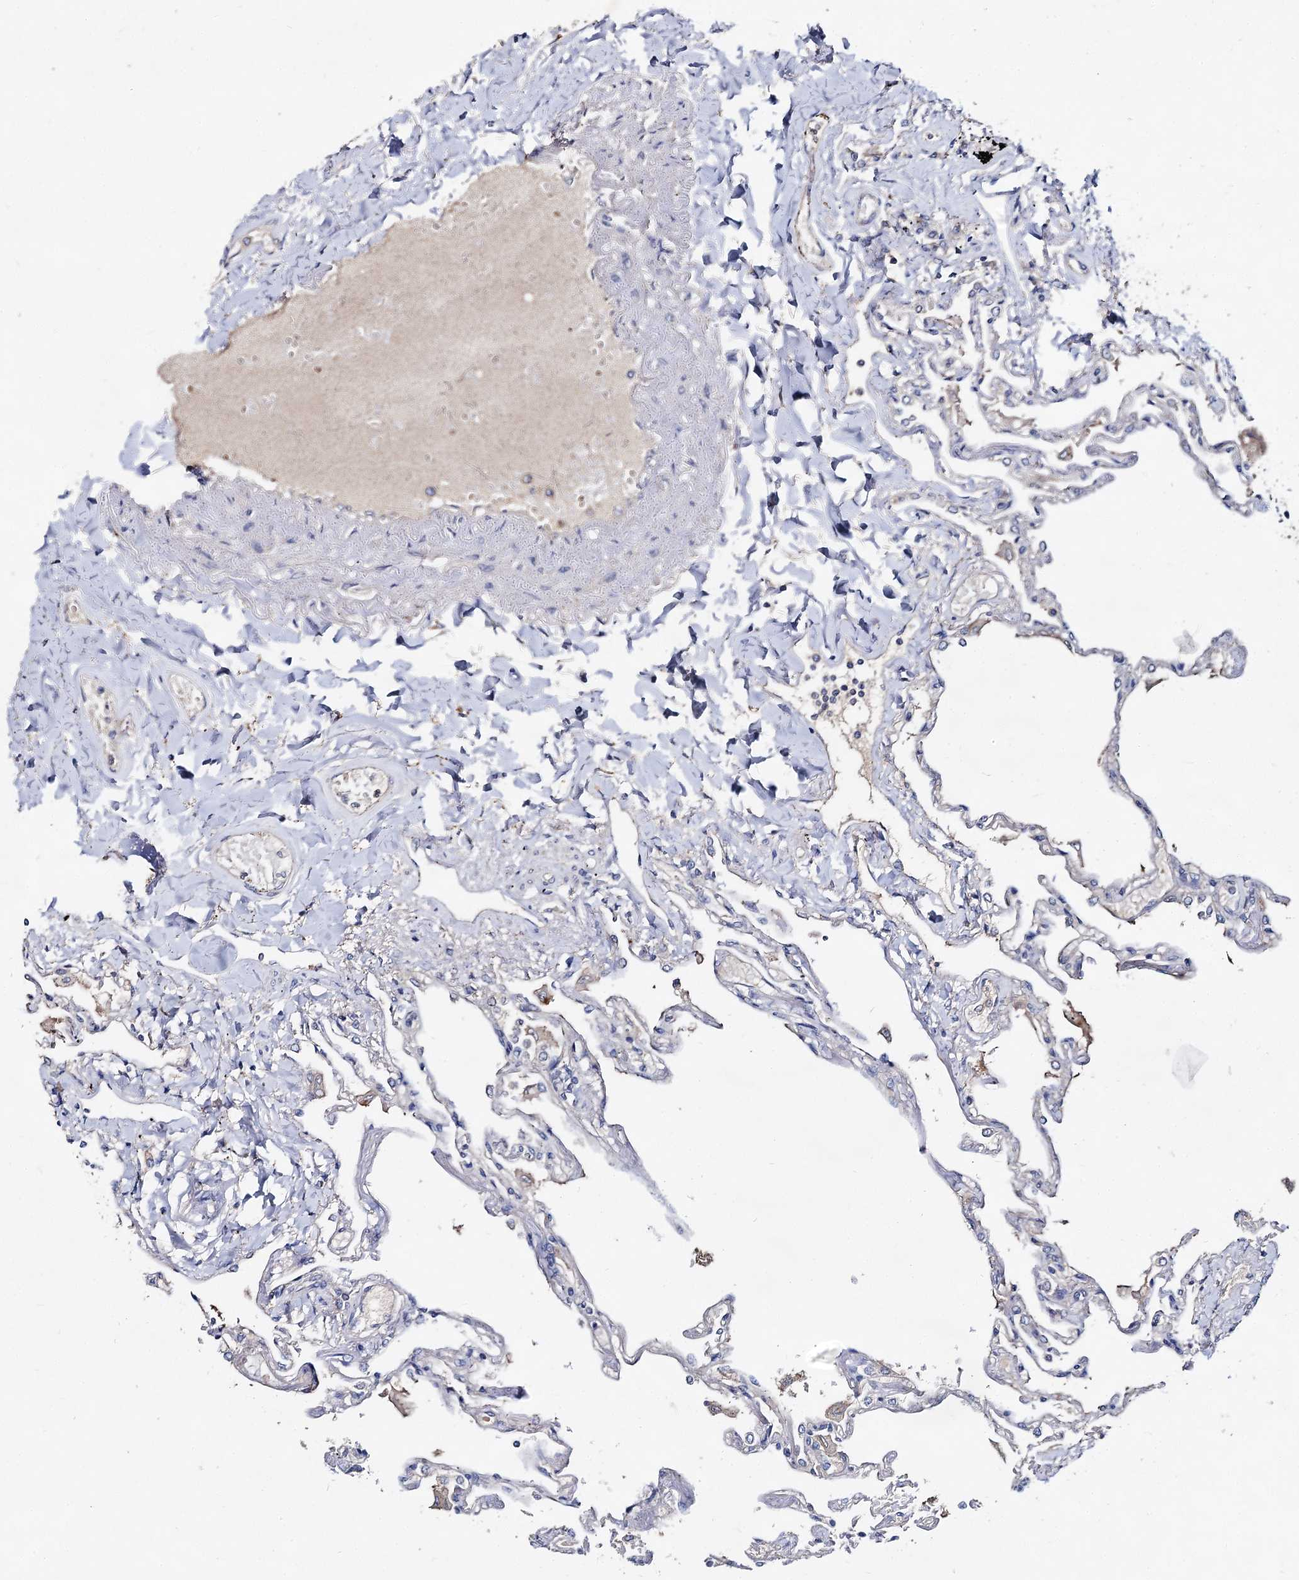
{"staining": {"intensity": "negative", "quantity": "none", "location": "none"}, "tissue": "lung", "cell_type": "Alveolar cells", "image_type": "normal", "snomed": [{"axis": "morphology", "description": "Normal tissue, NOS"}, {"axis": "topography", "description": "Lung"}], "caption": "Protein analysis of benign lung exhibits no significant staining in alveolar cells.", "gene": "HVCN1", "patient": {"sex": "female", "age": 67}}